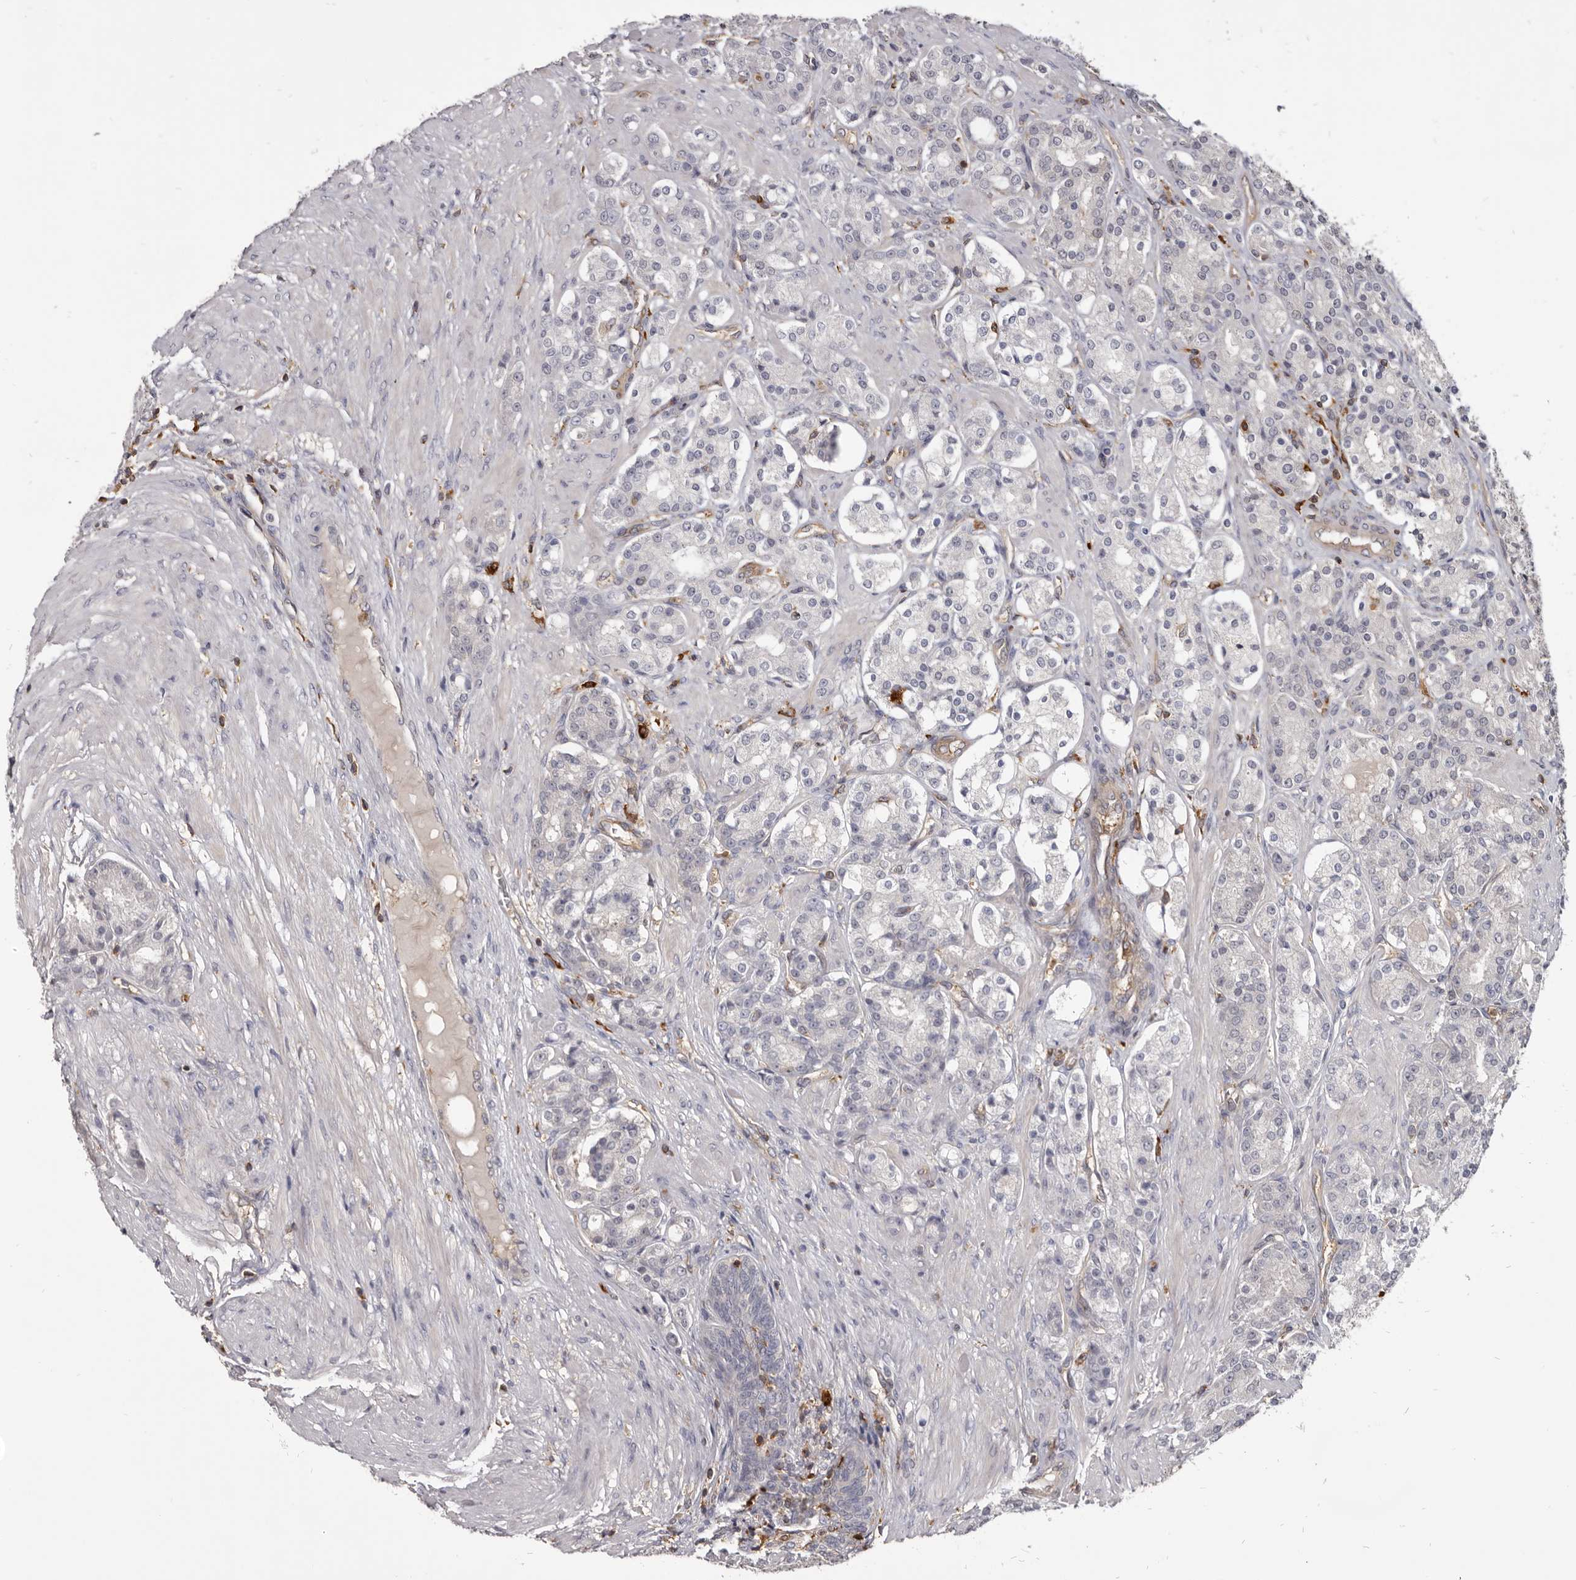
{"staining": {"intensity": "negative", "quantity": "none", "location": "none"}, "tissue": "prostate cancer", "cell_type": "Tumor cells", "image_type": "cancer", "snomed": [{"axis": "morphology", "description": "Adenocarcinoma, High grade"}, {"axis": "topography", "description": "Prostate"}], "caption": "The immunohistochemistry image has no significant expression in tumor cells of high-grade adenocarcinoma (prostate) tissue.", "gene": "CBL", "patient": {"sex": "male", "age": 60}}